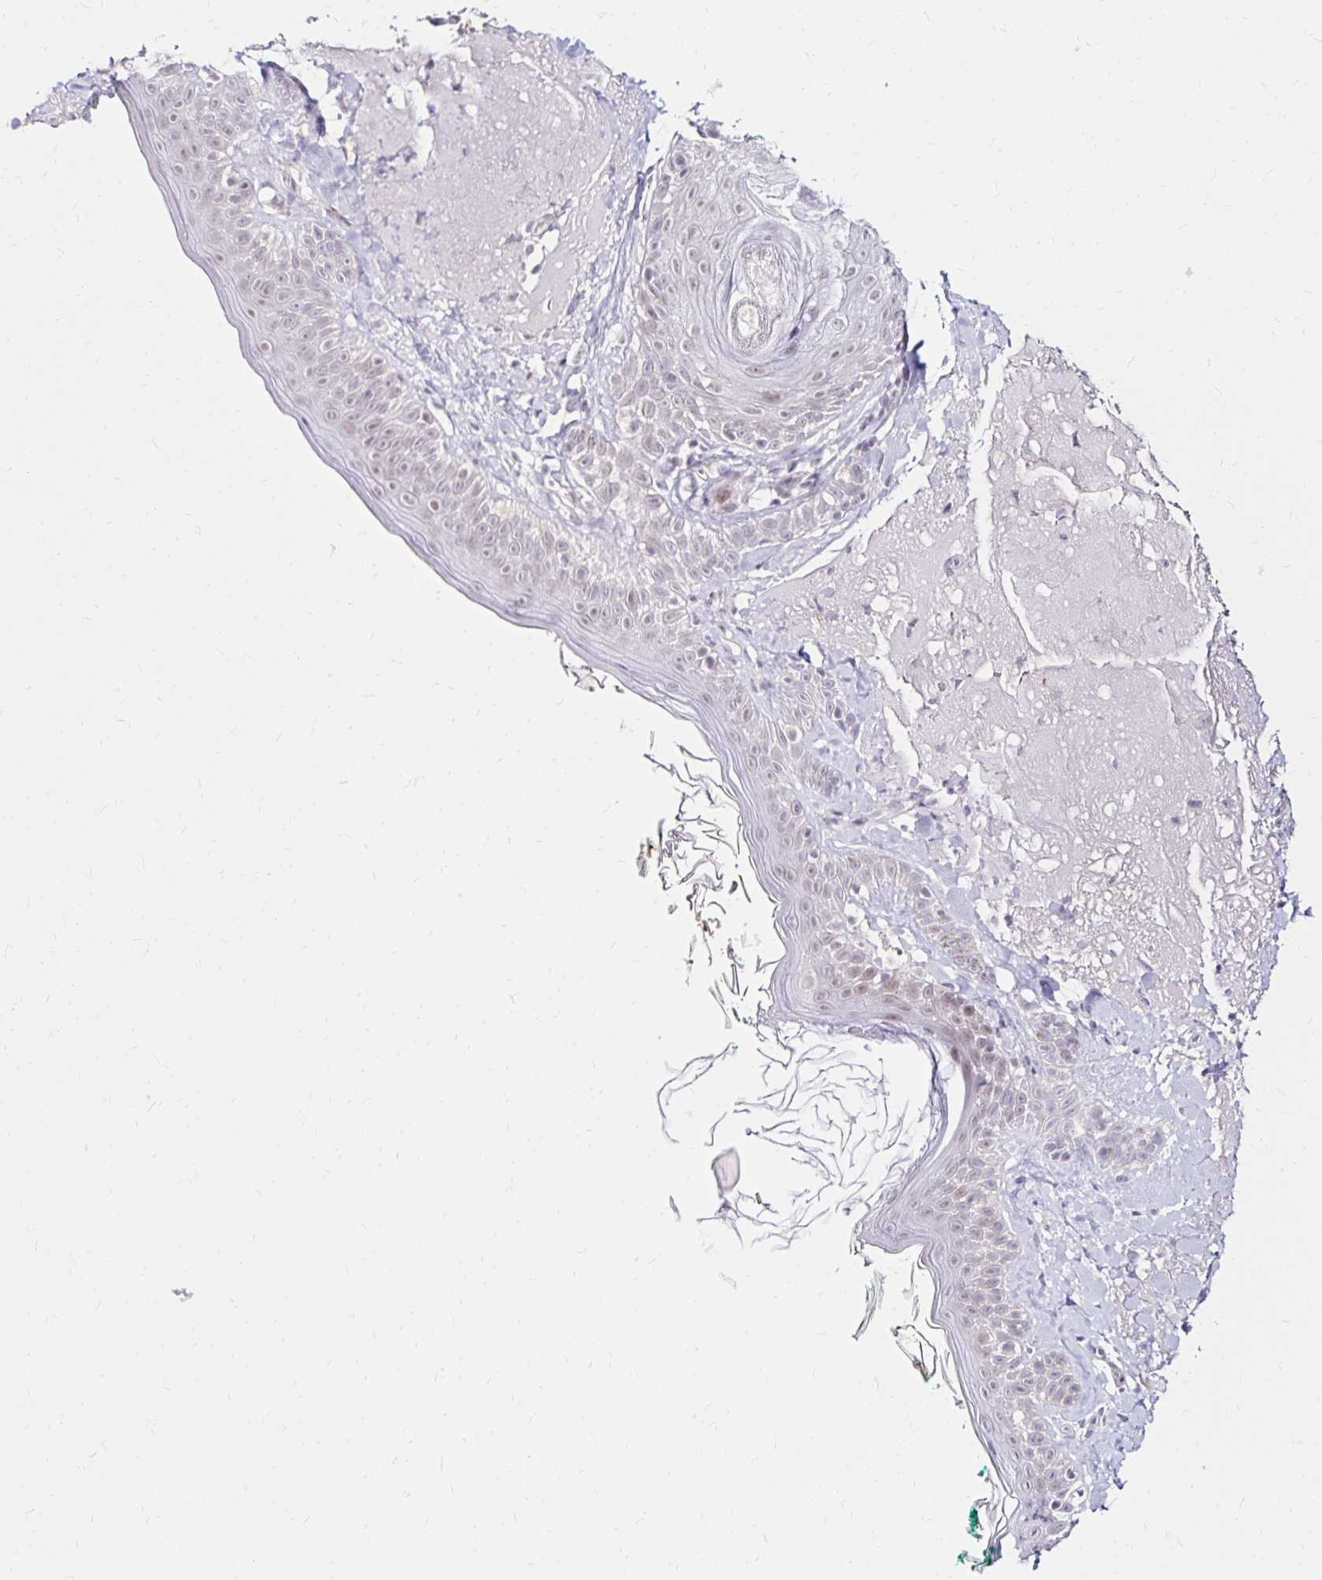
{"staining": {"intensity": "negative", "quantity": "none", "location": "none"}, "tissue": "skin", "cell_type": "Fibroblasts", "image_type": "normal", "snomed": [{"axis": "morphology", "description": "Normal tissue, NOS"}, {"axis": "topography", "description": "Skin"}], "caption": "The image reveals no staining of fibroblasts in unremarkable skin. The staining is performed using DAB brown chromogen with nuclei counter-stained in using hematoxylin.", "gene": "GUCY1A1", "patient": {"sex": "male", "age": 73}}